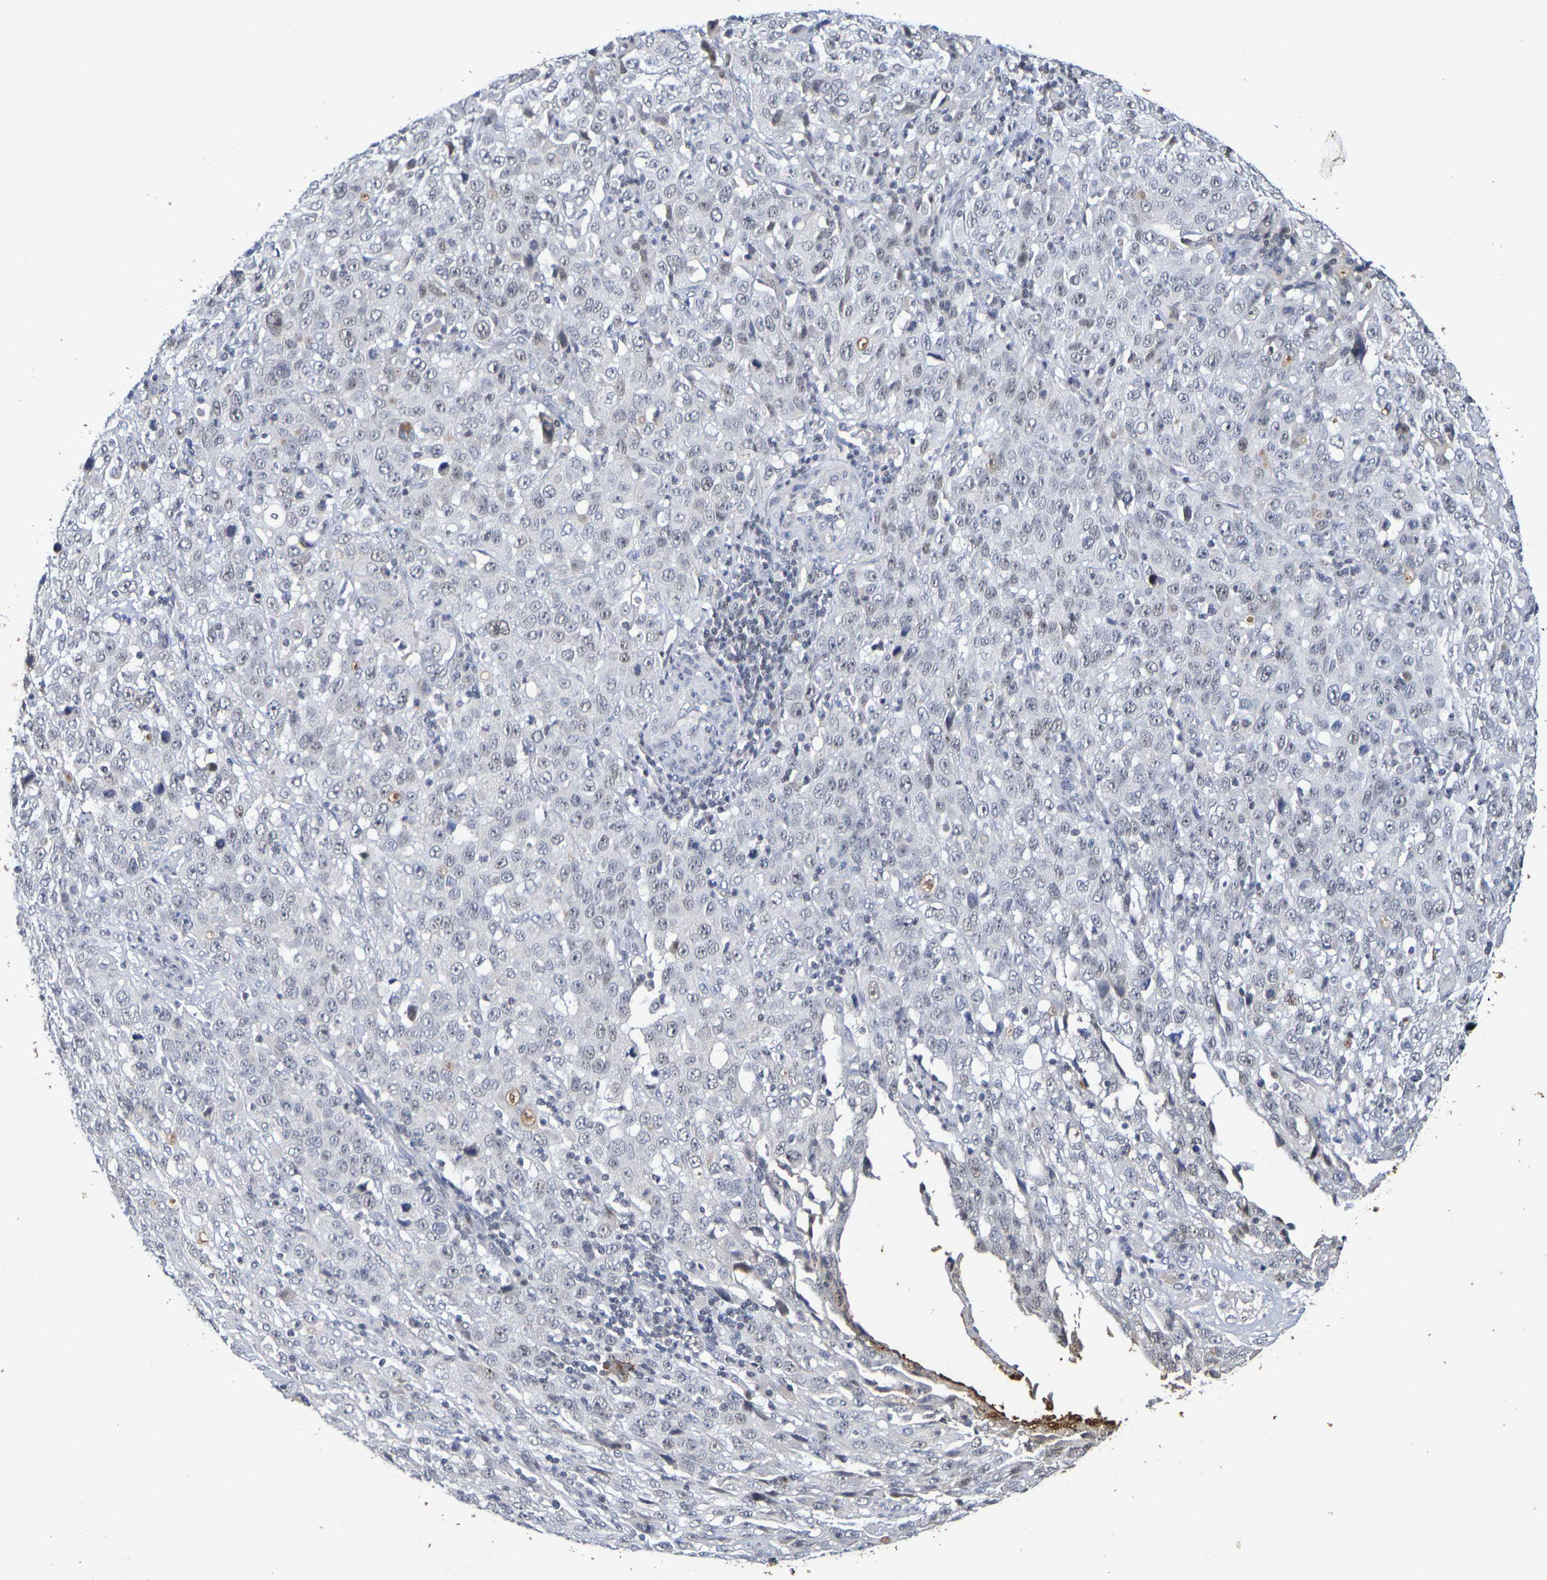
{"staining": {"intensity": "negative", "quantity": "none", "location": "none"}, "tissue": "stomach cancer", "cell_type": "Tumor cells", "image_type": "cancer", "snomed": [{"axis": "morphology", "description": "Normal tissue, NOS"}, {"axis": "morphology", "description": "Adenocarcinoma, NOS"}, {"axis": "topography", "description": "Stomach"}], "caption": "The photomicrograph reveals no significant expression in tumor cells of adenocarcinoma (stomach).", "gene": "TERF2", "patient": {"sex": "male", "age": 48}}